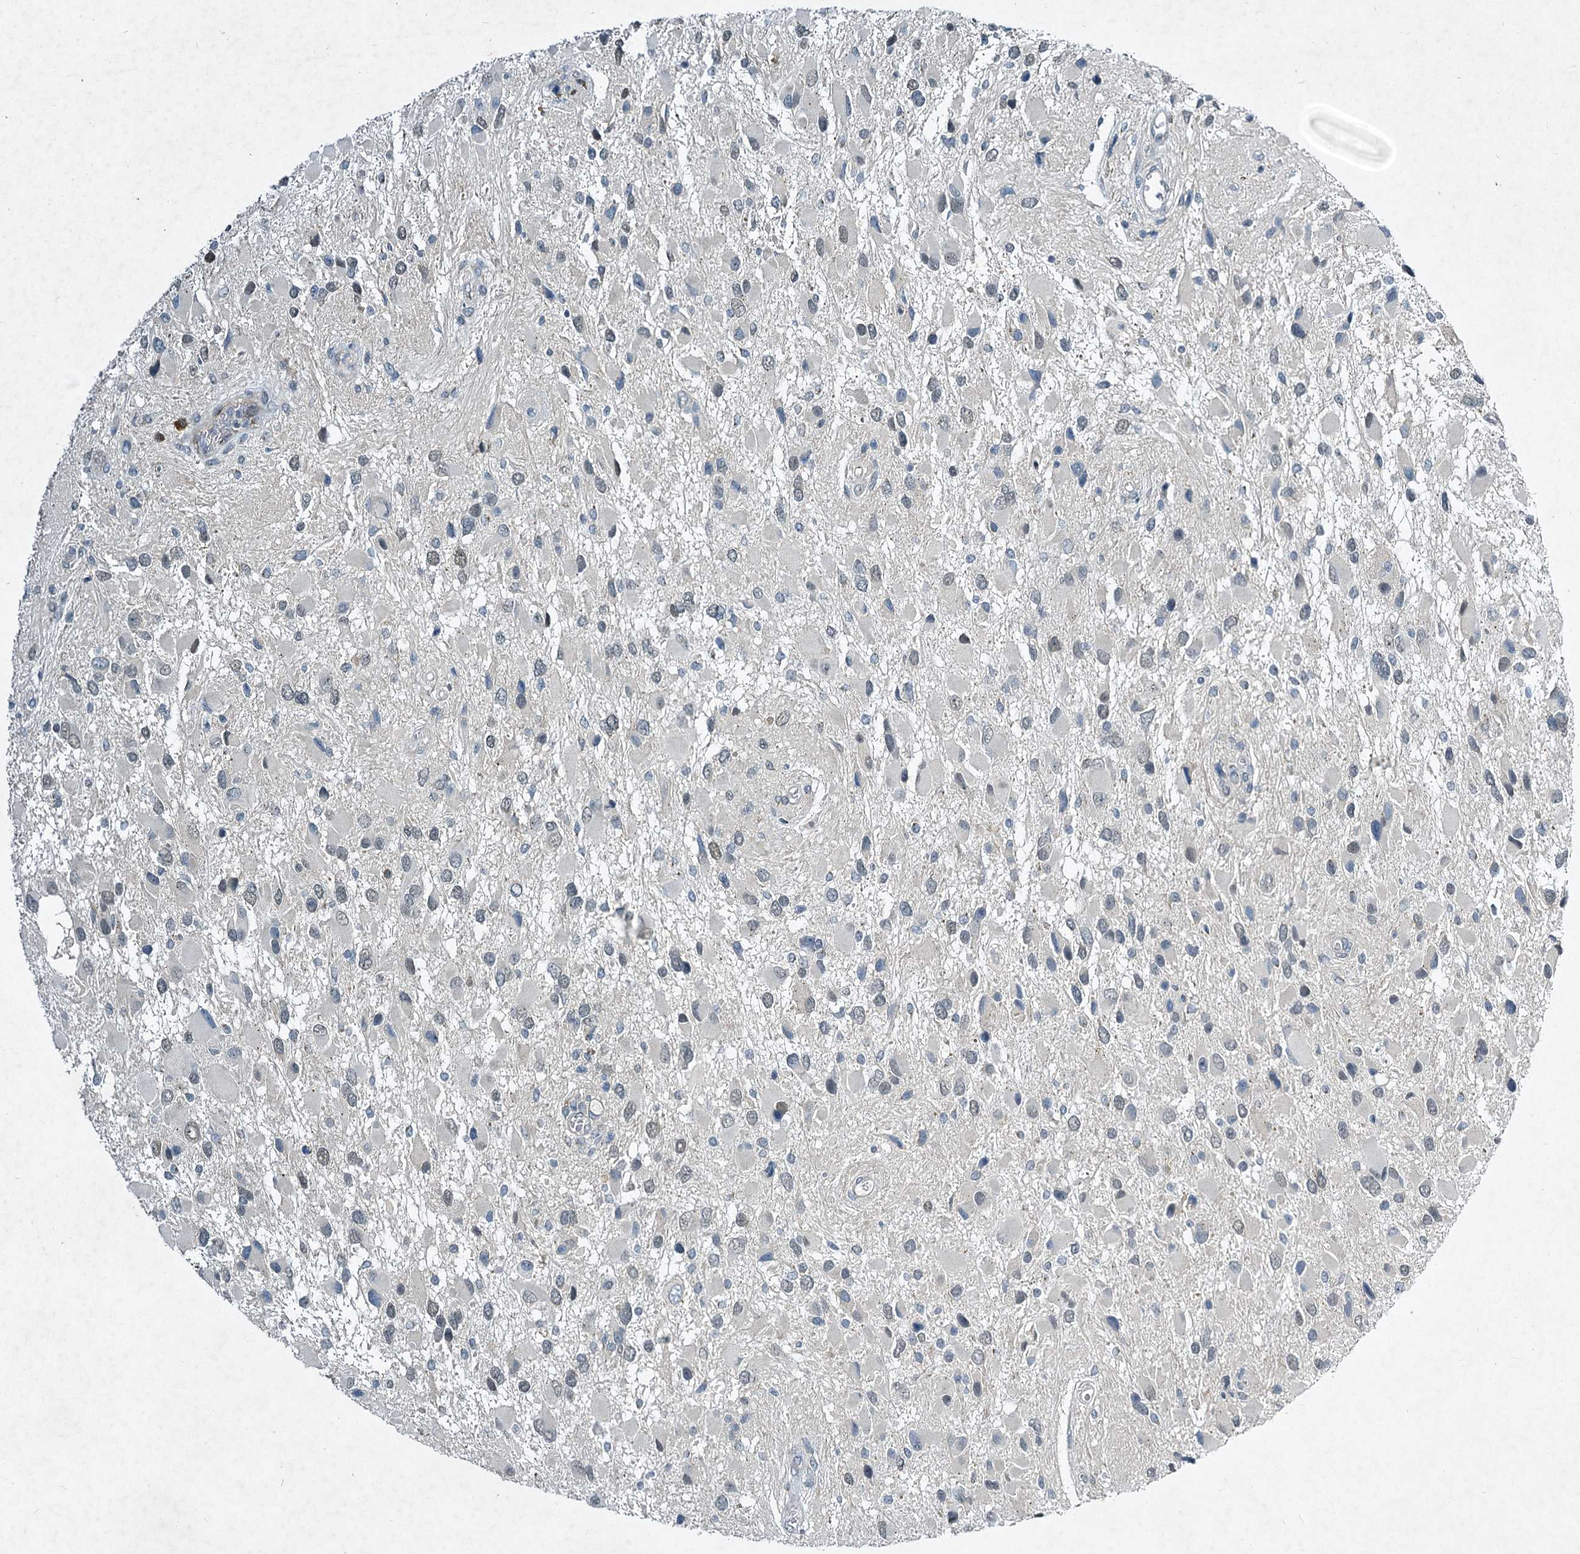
{"staining": {"intensity": "negative", "quantity": "none", "location": "none"}, "tissue": "glioma", "cell_type": "Tumor cells", "image_type": "cancer", "snomed": [{"axis": "morphology", "description": "Glioma, malignant, High grade"}, {"axis": "topography", "description": "Brain"}], "caption": "The image displays no staining of tumor cells in malignant glioma (high-grade).", "gene": "STAP1", "patient": {"sex": "male", "age": 53}}